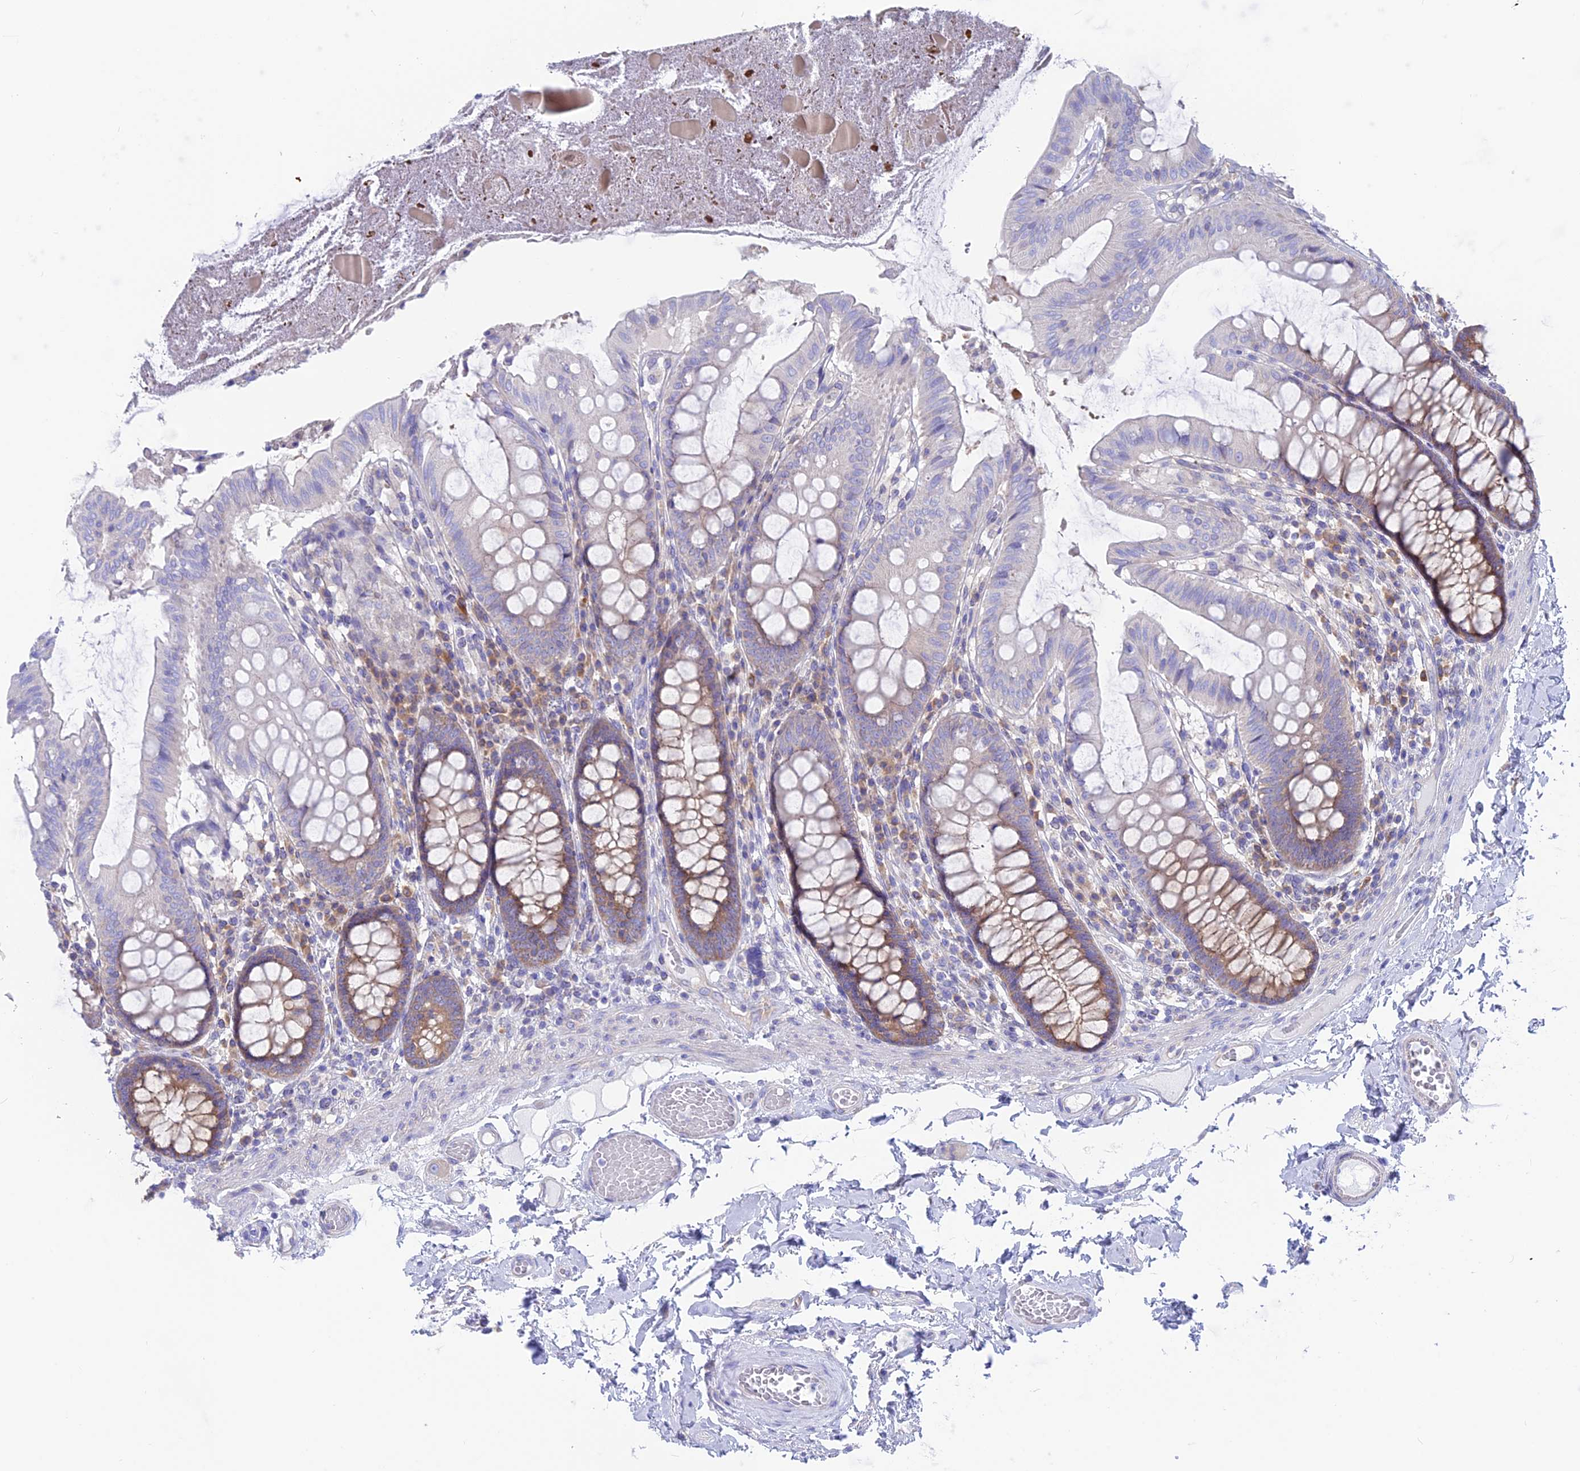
{"staining": {"intensity": "negative", "quantity": "none", "location": "none"}, "tissue": "colon", "cell_type": "Endothelial cells", "image_type": "normal", "snomed": [{"axis": "morphology", "description": "Normal tissue, NOS"}, {"axis": "topography", "description": "Colon"}], "caption": "Endothelial cells are negative for protein expression in normal human colon.", "gene": "LZTFL1", "patient": {"sex": "male", "age": 84}}